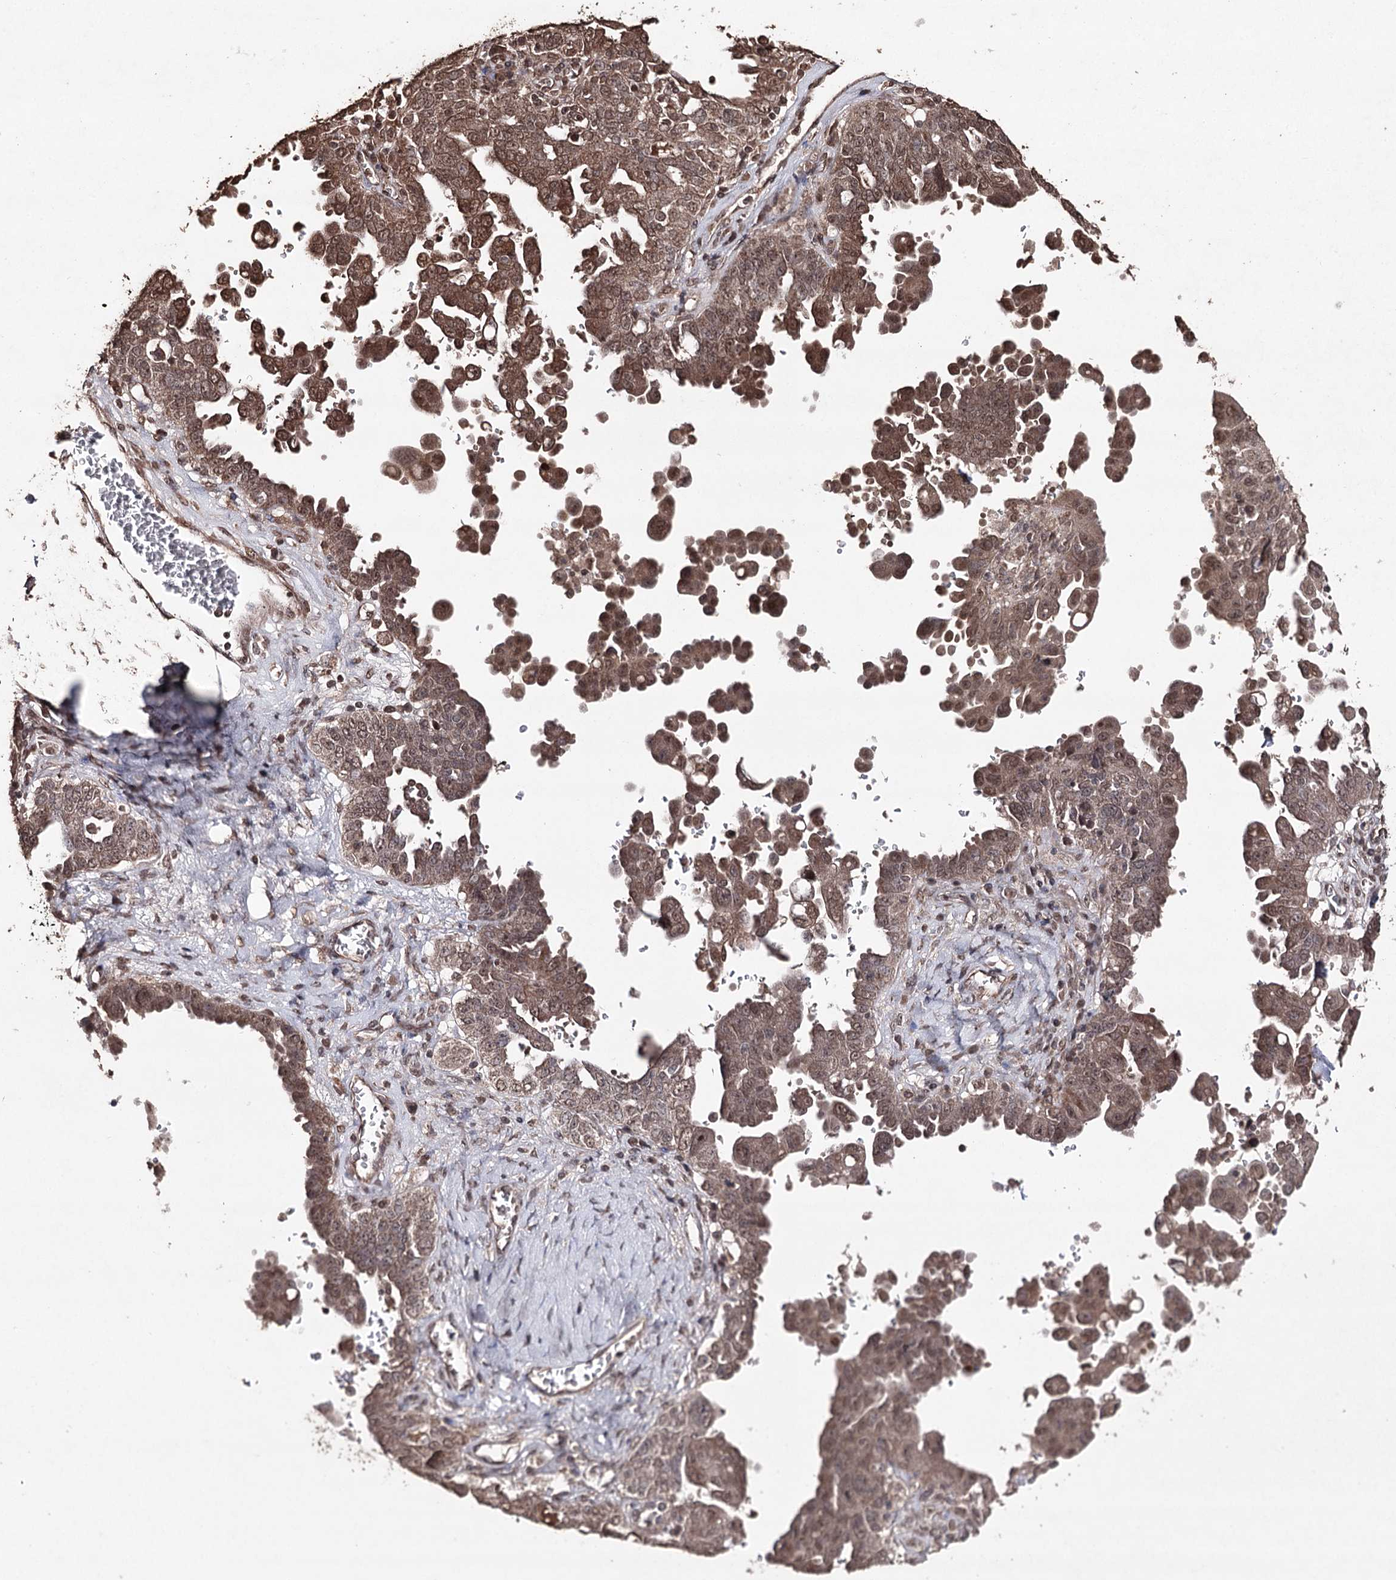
{"staining": {"intensity": "moderate", "quantity": ">75%", "location": "cytoplasmic/membranous,nuclear"}, "tissue": "ovarian cancer", "cell_type": "Tumor cells", "image_type": "cancer", "snomed": [{"axis": "morphology", "description": "Carcinoma, endometroid"}, {"axis": "topography", "description": "Ovary"}], "caption": "This is a histology image of IHC staining of ovarian cancer (endometroid carcinoma), which shows moderate positivity in the cytoplasmic/membranous and nuclear of tumor cells.", "gene": "ATG14", "patient": {"sex": "female", "age": 62}}